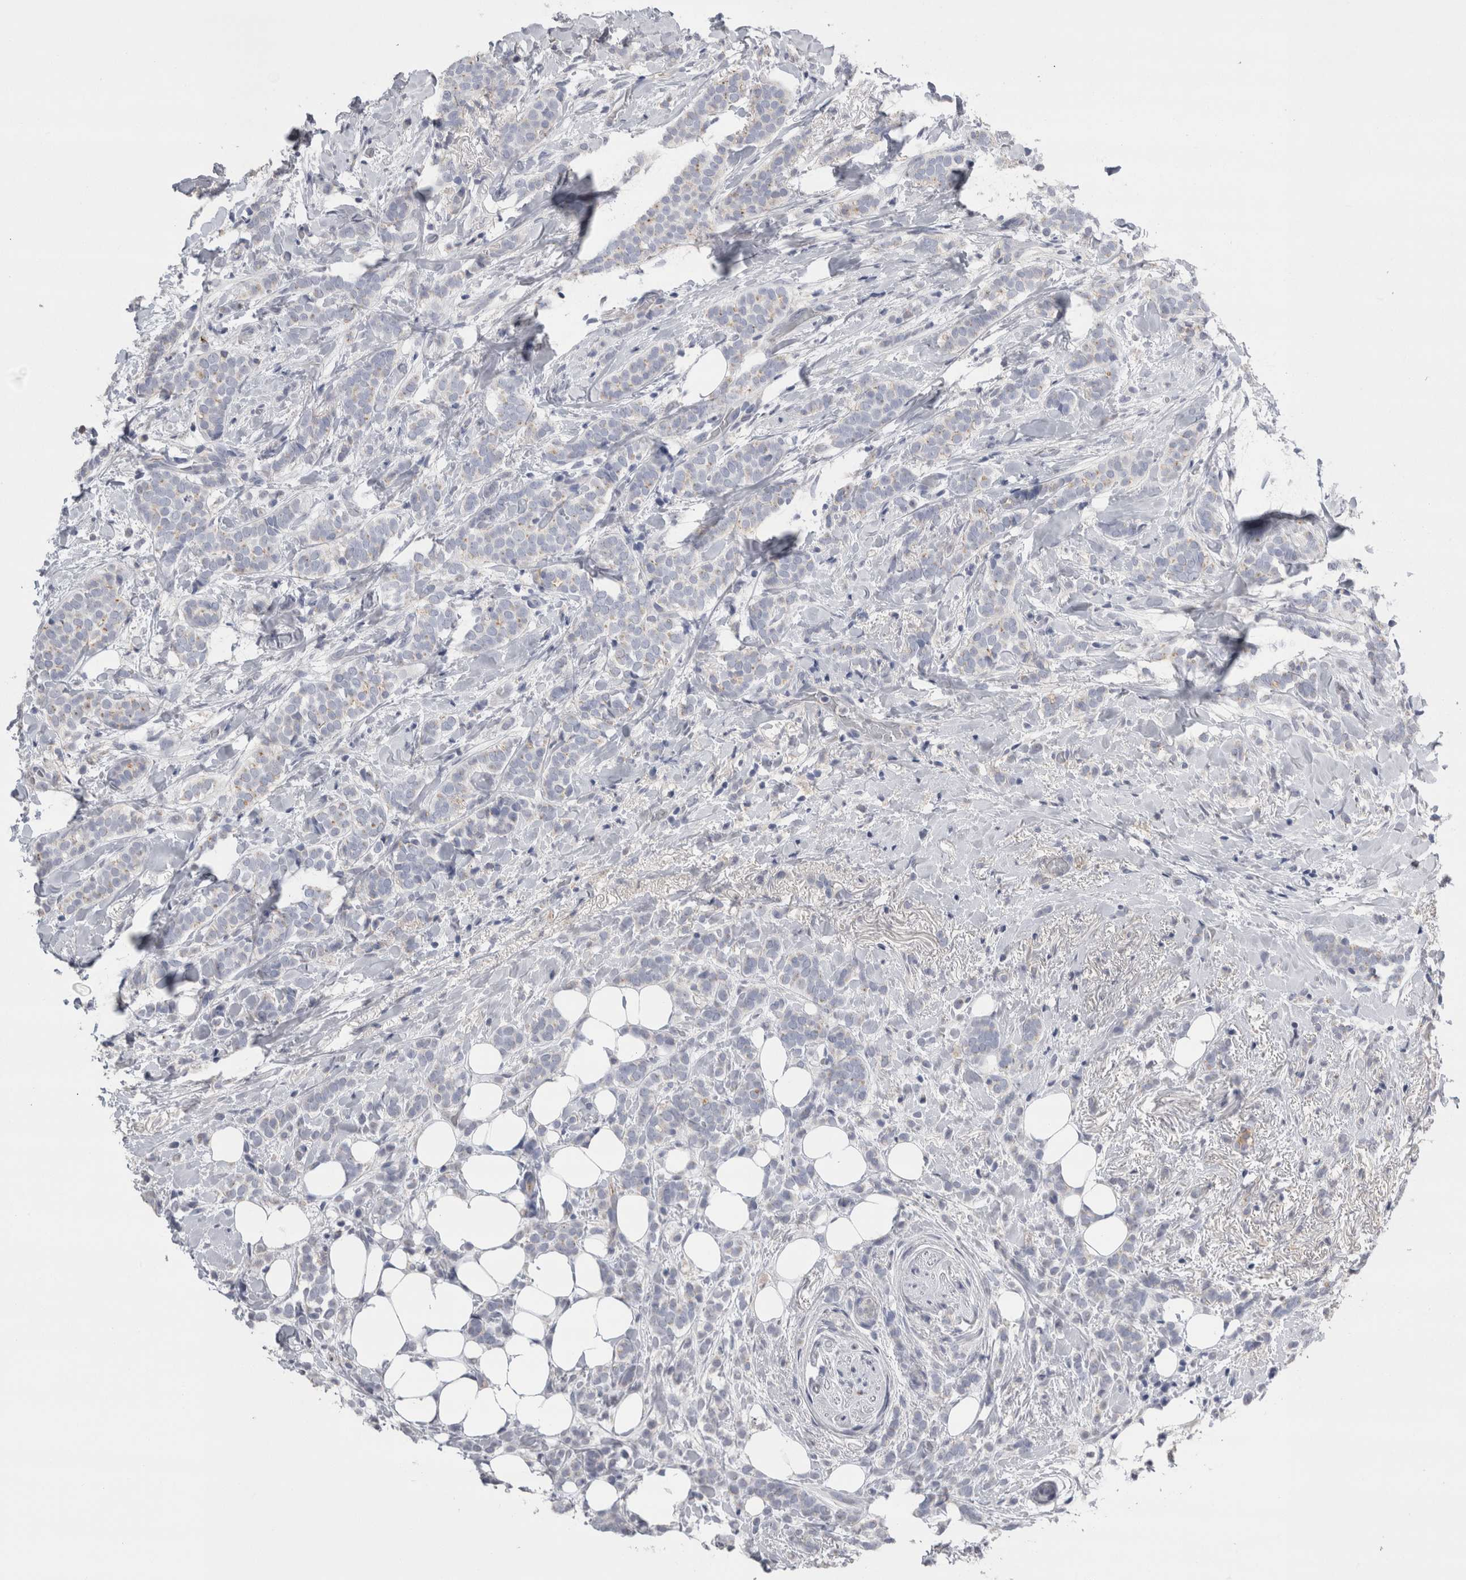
{"staining": {"intensity": "negative", "quantity": "none", "location": "none"}, "tissue": "breast cancer", "cell_type": "Tumor cells", "image_type": "cancer", "snomed": [{"axis": "morphology", "description": "Lobular carcinoma"}, {"axis": "topography", "description": "Breast"}], "caption": "DAB (3,3'-diaminobenzidine) immunohistochemical staining of breast cancer (lobular carcinoma) shows no significant positivity in tumor cells.", "gene": "REG1A", "patient": {"sex": "female", "age": 50}}